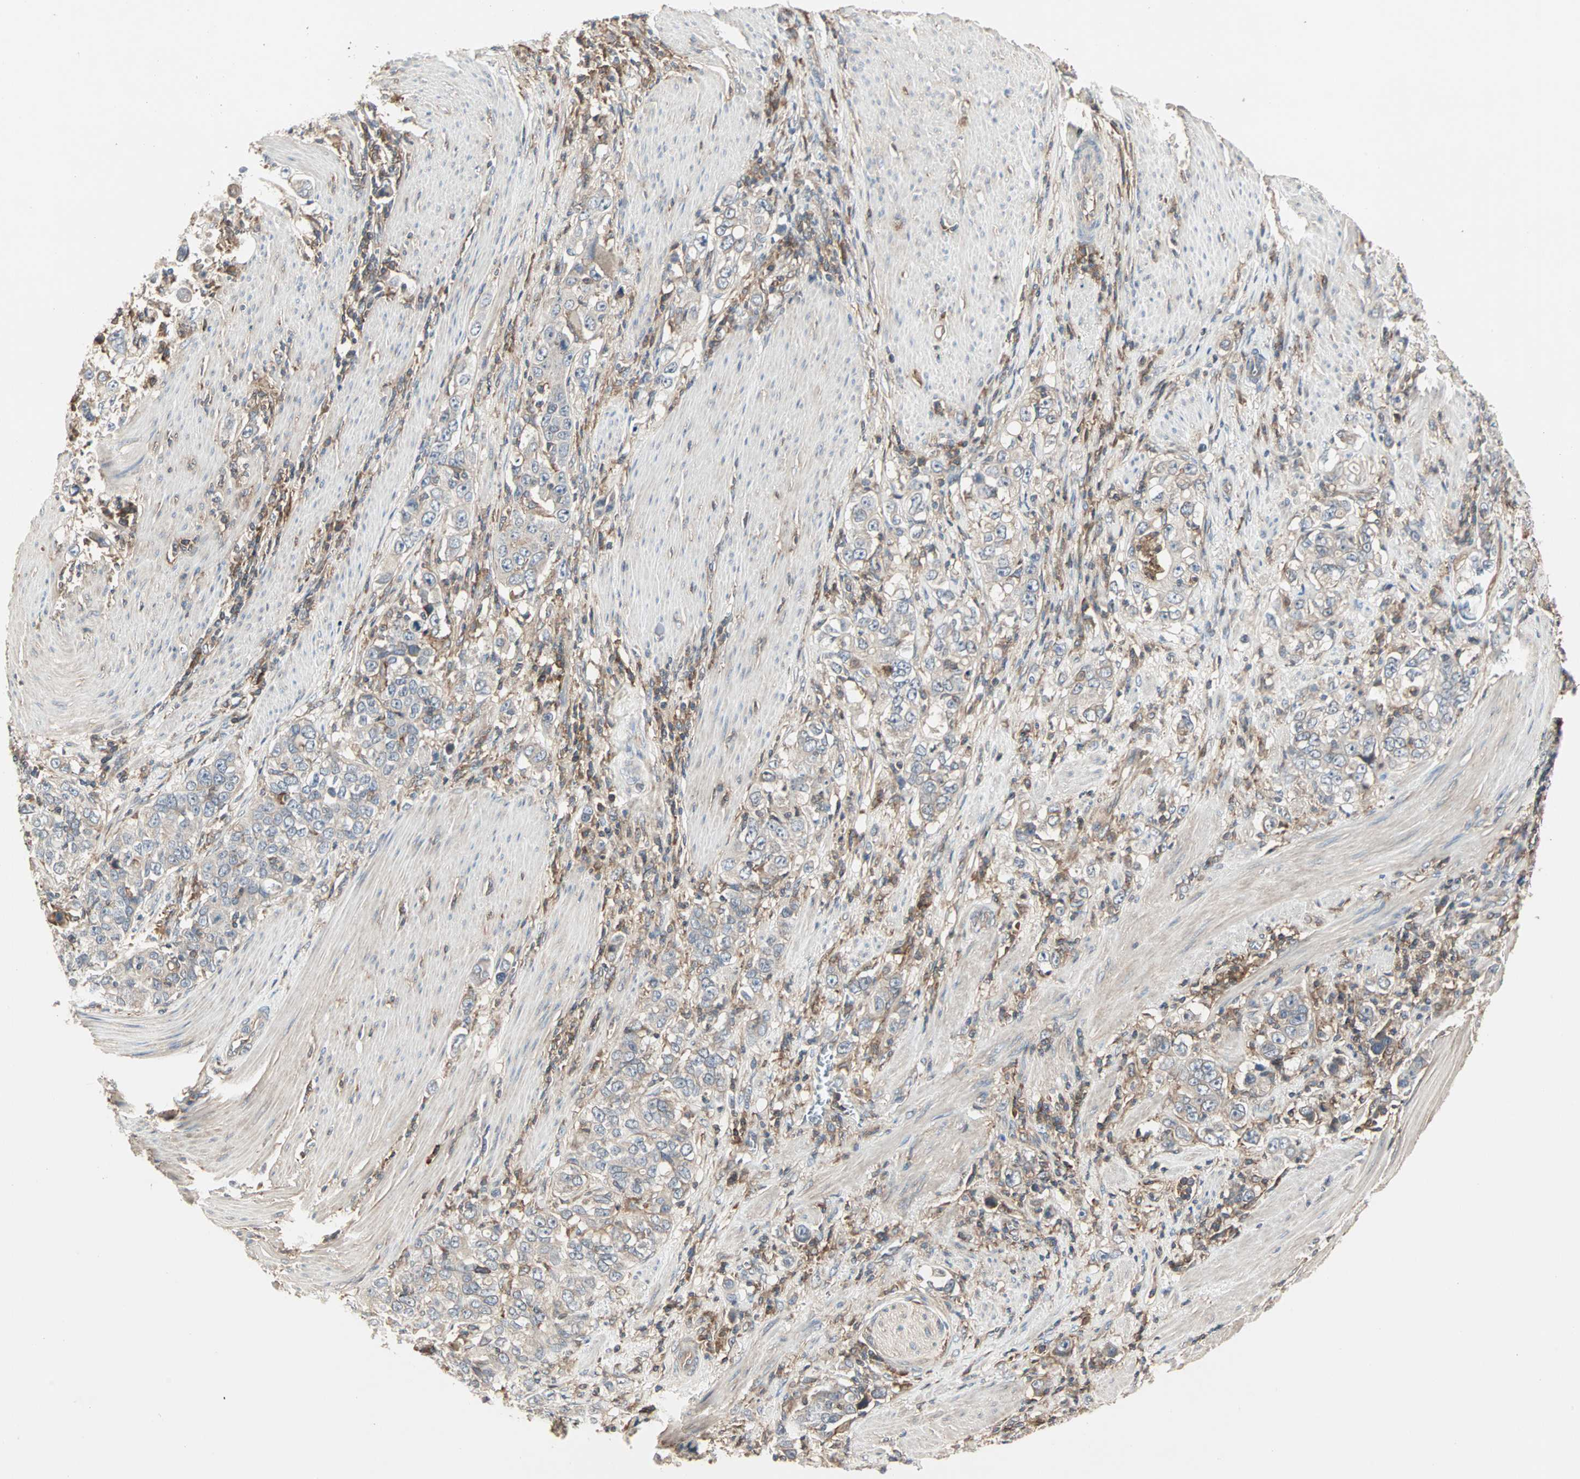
{"staining": {"intensity": "weak", "quantity": "<25%", "location": "cytoplasmic/membranous"}, "tissue": "stomach cancer", "cell_type": "Tumor cells", "image_type": "cancer", "snomed": [{"axis": "morphology", "description": "Adenocarcinoma, NOS"}, {"axis": "topography", "description": "Stomach, lower"}], "caption": "The image shows no staining of tumor cells in adenocarcinoma (stomach).", "gene": "GNAI2", "patient": {"sex": "female", "age": 72}}